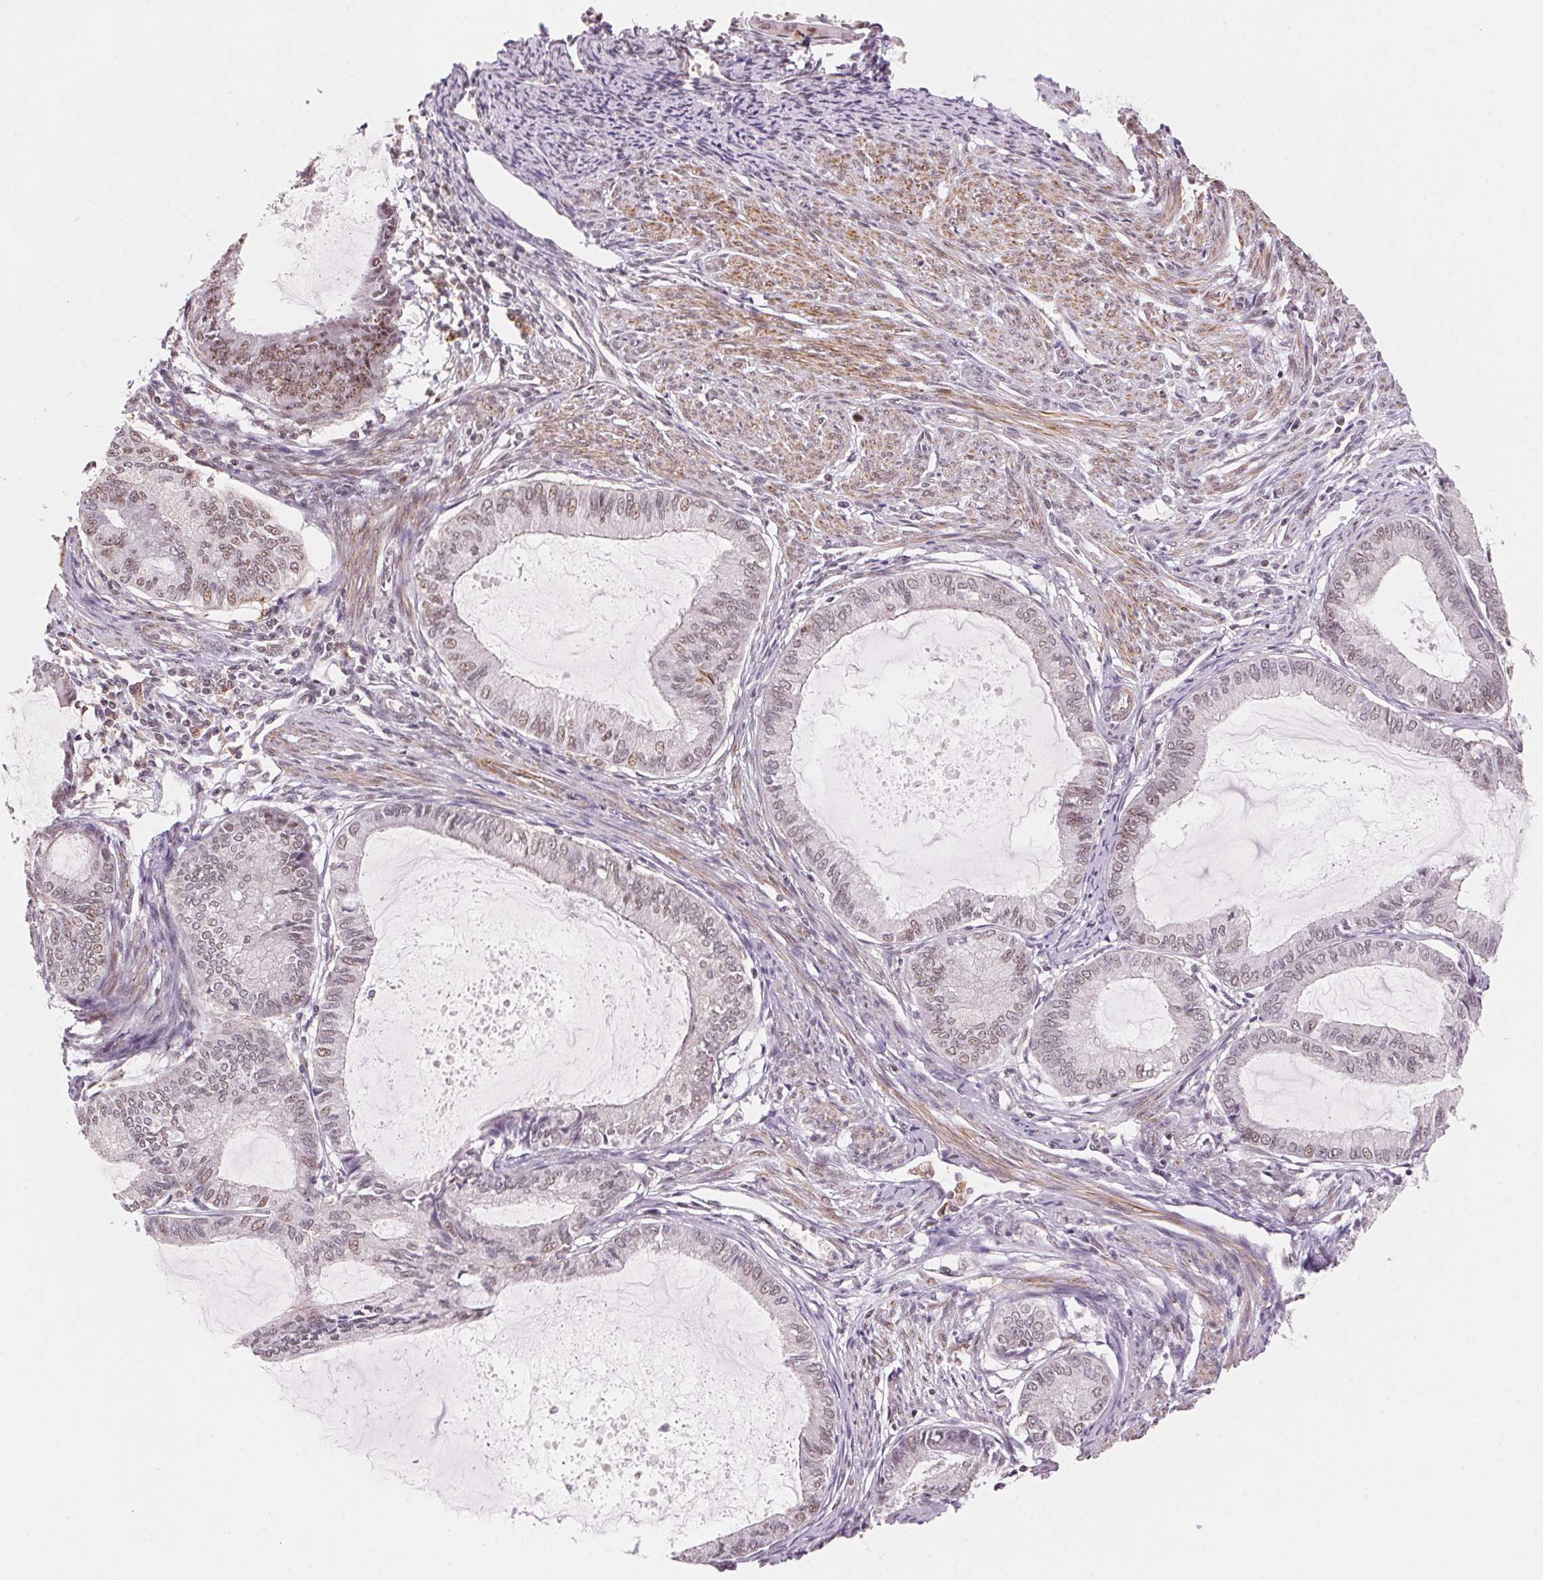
{"staining": {"intensity": "weak", "quantity": "25%-75%", "location": "nuclear"}, "tissue": "endometrial cancer", "cell_type": "Tumor cells", "image_type": "cancer", "snomed": [{"axis": "morphology", "description": "Adenocarcinoma, NOS"}, {"axis": "topography", "description": "Endometrium"}], "caption": "Human adenocarcinoma (endometrial) stained with a brown dye displays weak nuclear positive staining in approximately 25%-75% of tumor cells.", "gene": "HNRNPDL", "patient": {"sex": "female", "age": 86}}